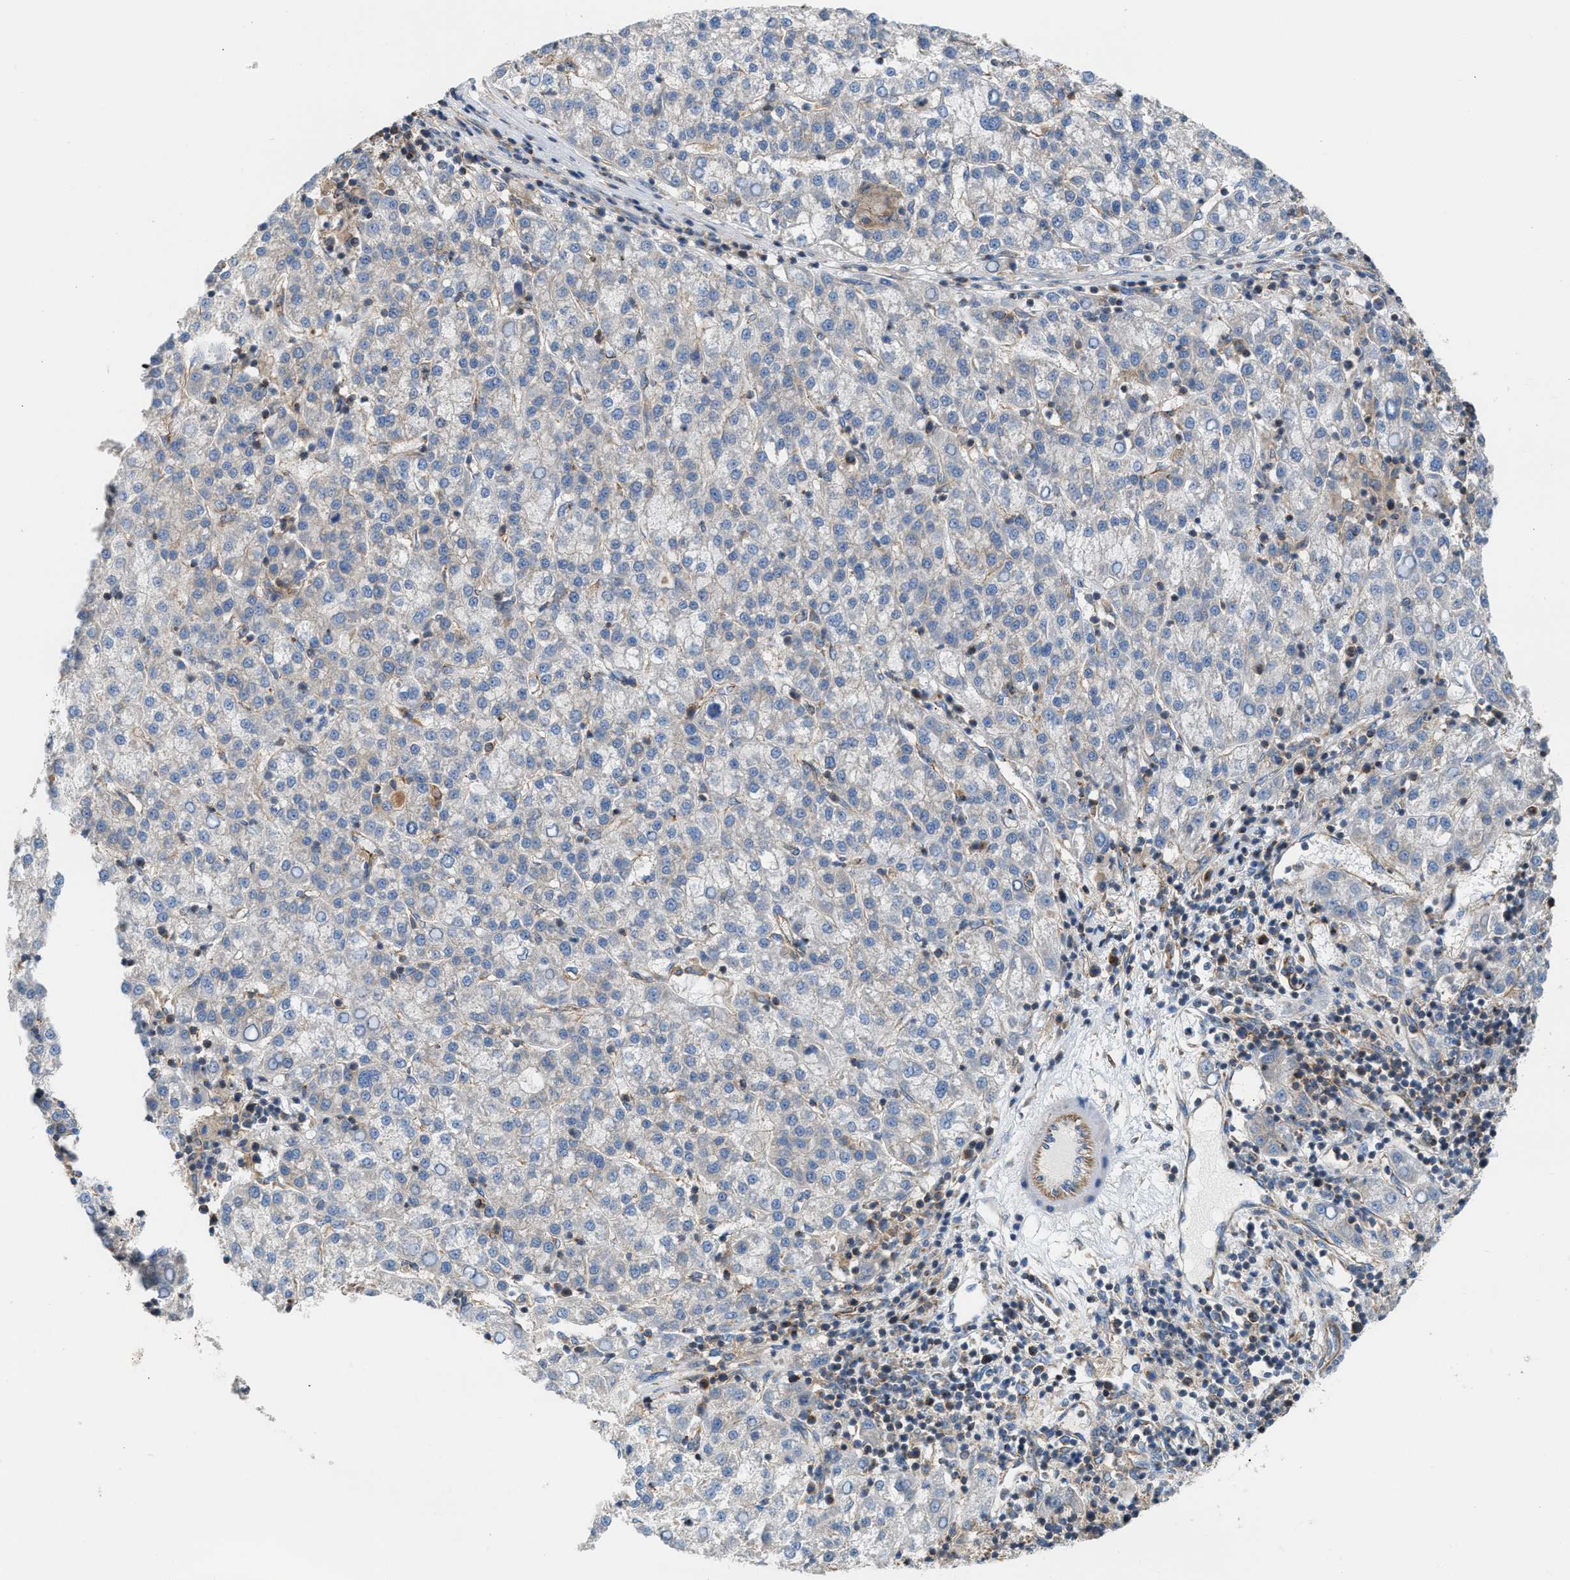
{"staining": {"intensity": "negative", "quantity": "none", "location": "none"}, "tissue": "liver cancer", "cell_type": "Tumor cells", "image_type": "cancer", "snomed": [{"axis": "morphology", "description": "Carcinoma, Hepatocellular, NOS"}, {"axis": "topography", "description": "Liver"}], "caption": "Liver cancer was stained to show a protein in brown. There is no significant staining in tumor cells.", "gene": "TBC1D15", "patient": {"sex": "female", "age": 58}}